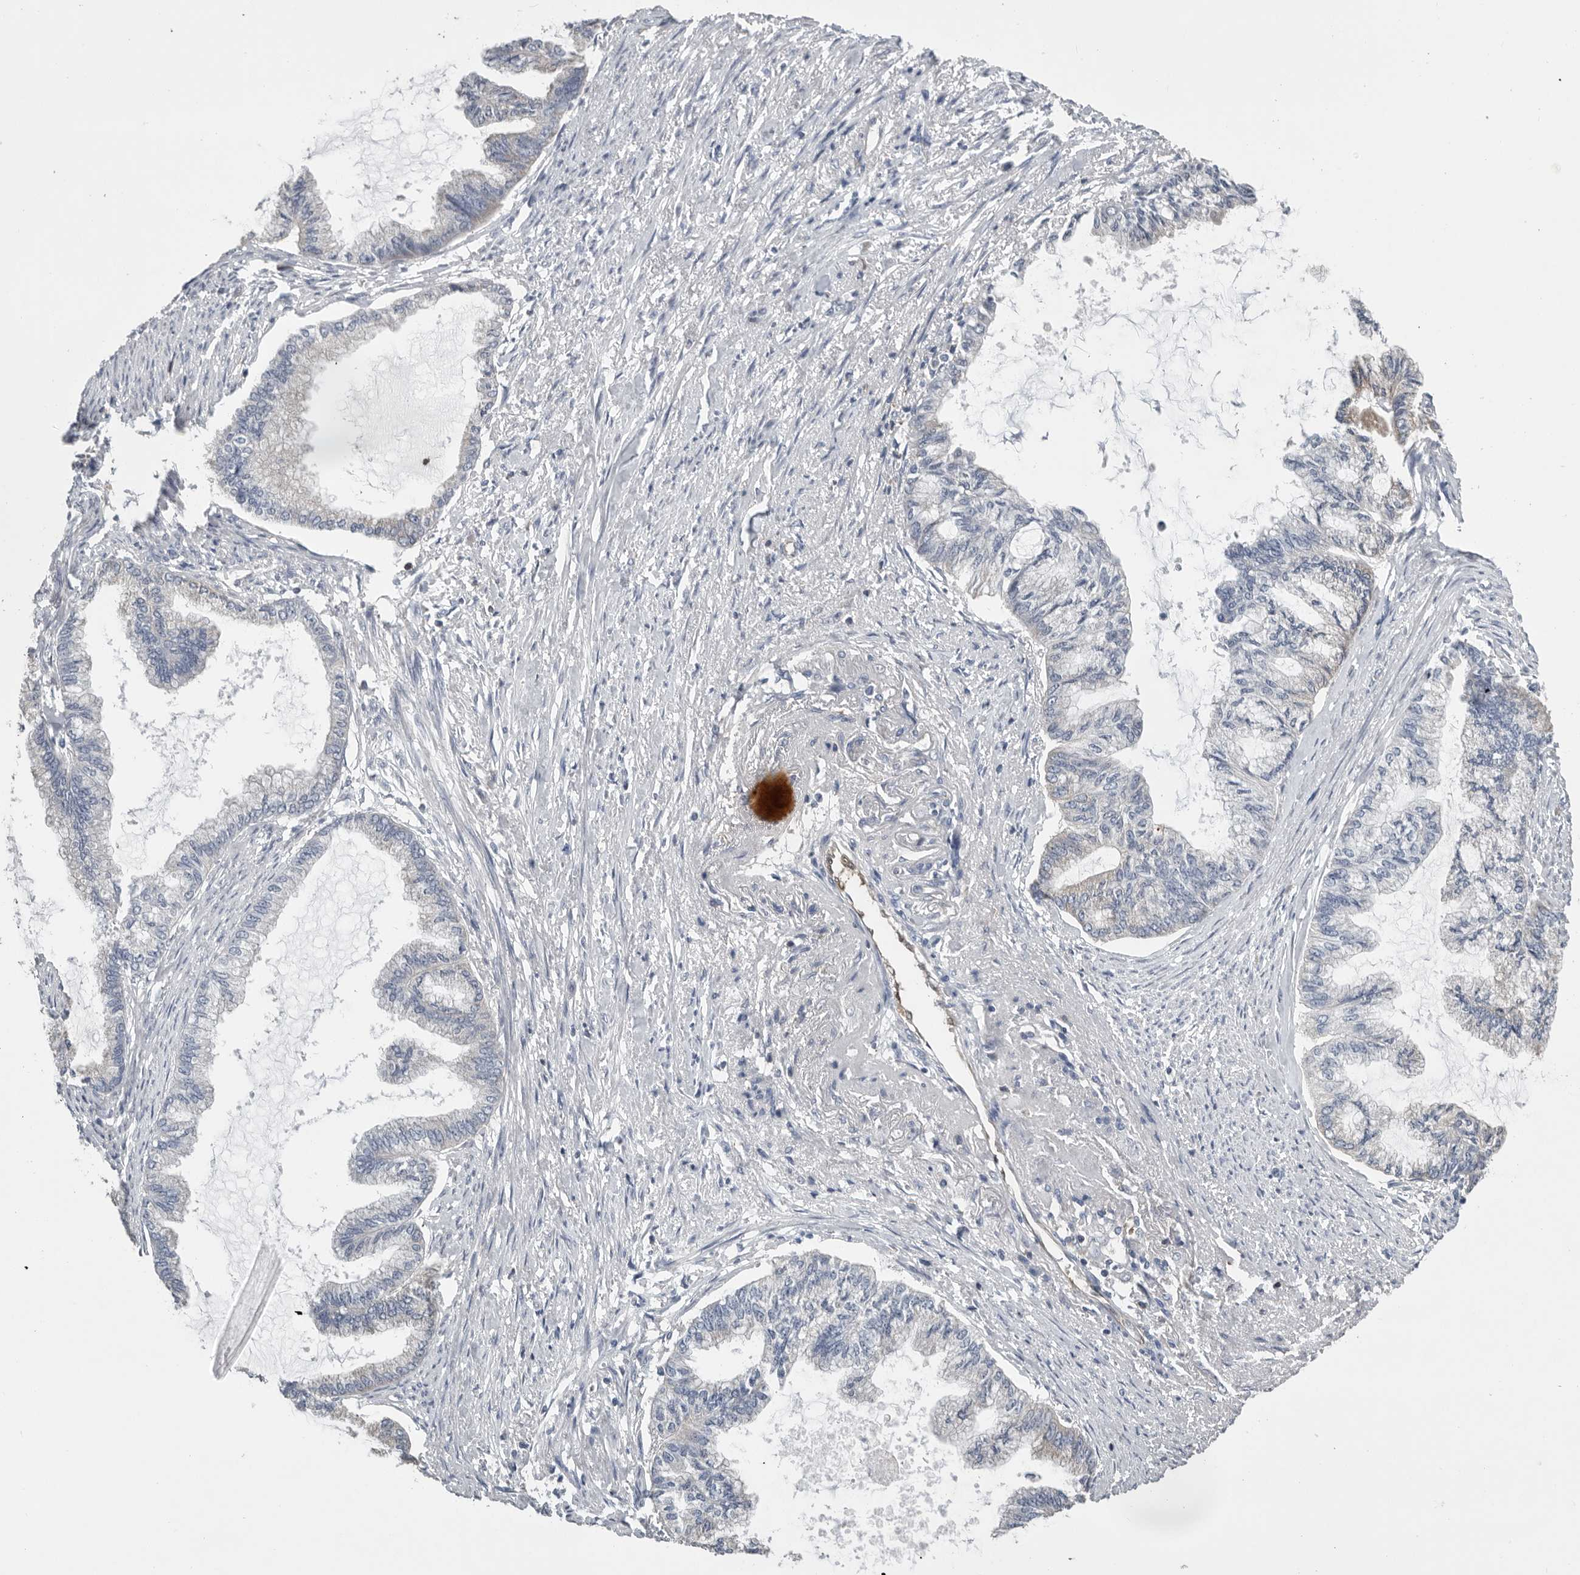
{"staining": {"intensity": "negative", "quantity": "none", "location": "none"}, "tissue": "endometrial cancer", "cell_type": "Tumor cells", "image_type": "cancer", "snomed": [{"axis": "morphology", "description": "Adenocarcinoma, NOS"}, {"axis": "topography", "description": "Endometrium"}], "caption": "Photomicrograph shows no significant protein positivity in tumor cells of endometrial cancer. (DAB IHC, high magnification).", "gene": "PDCD4", "patient": {"sex": "female", "age": 86}}